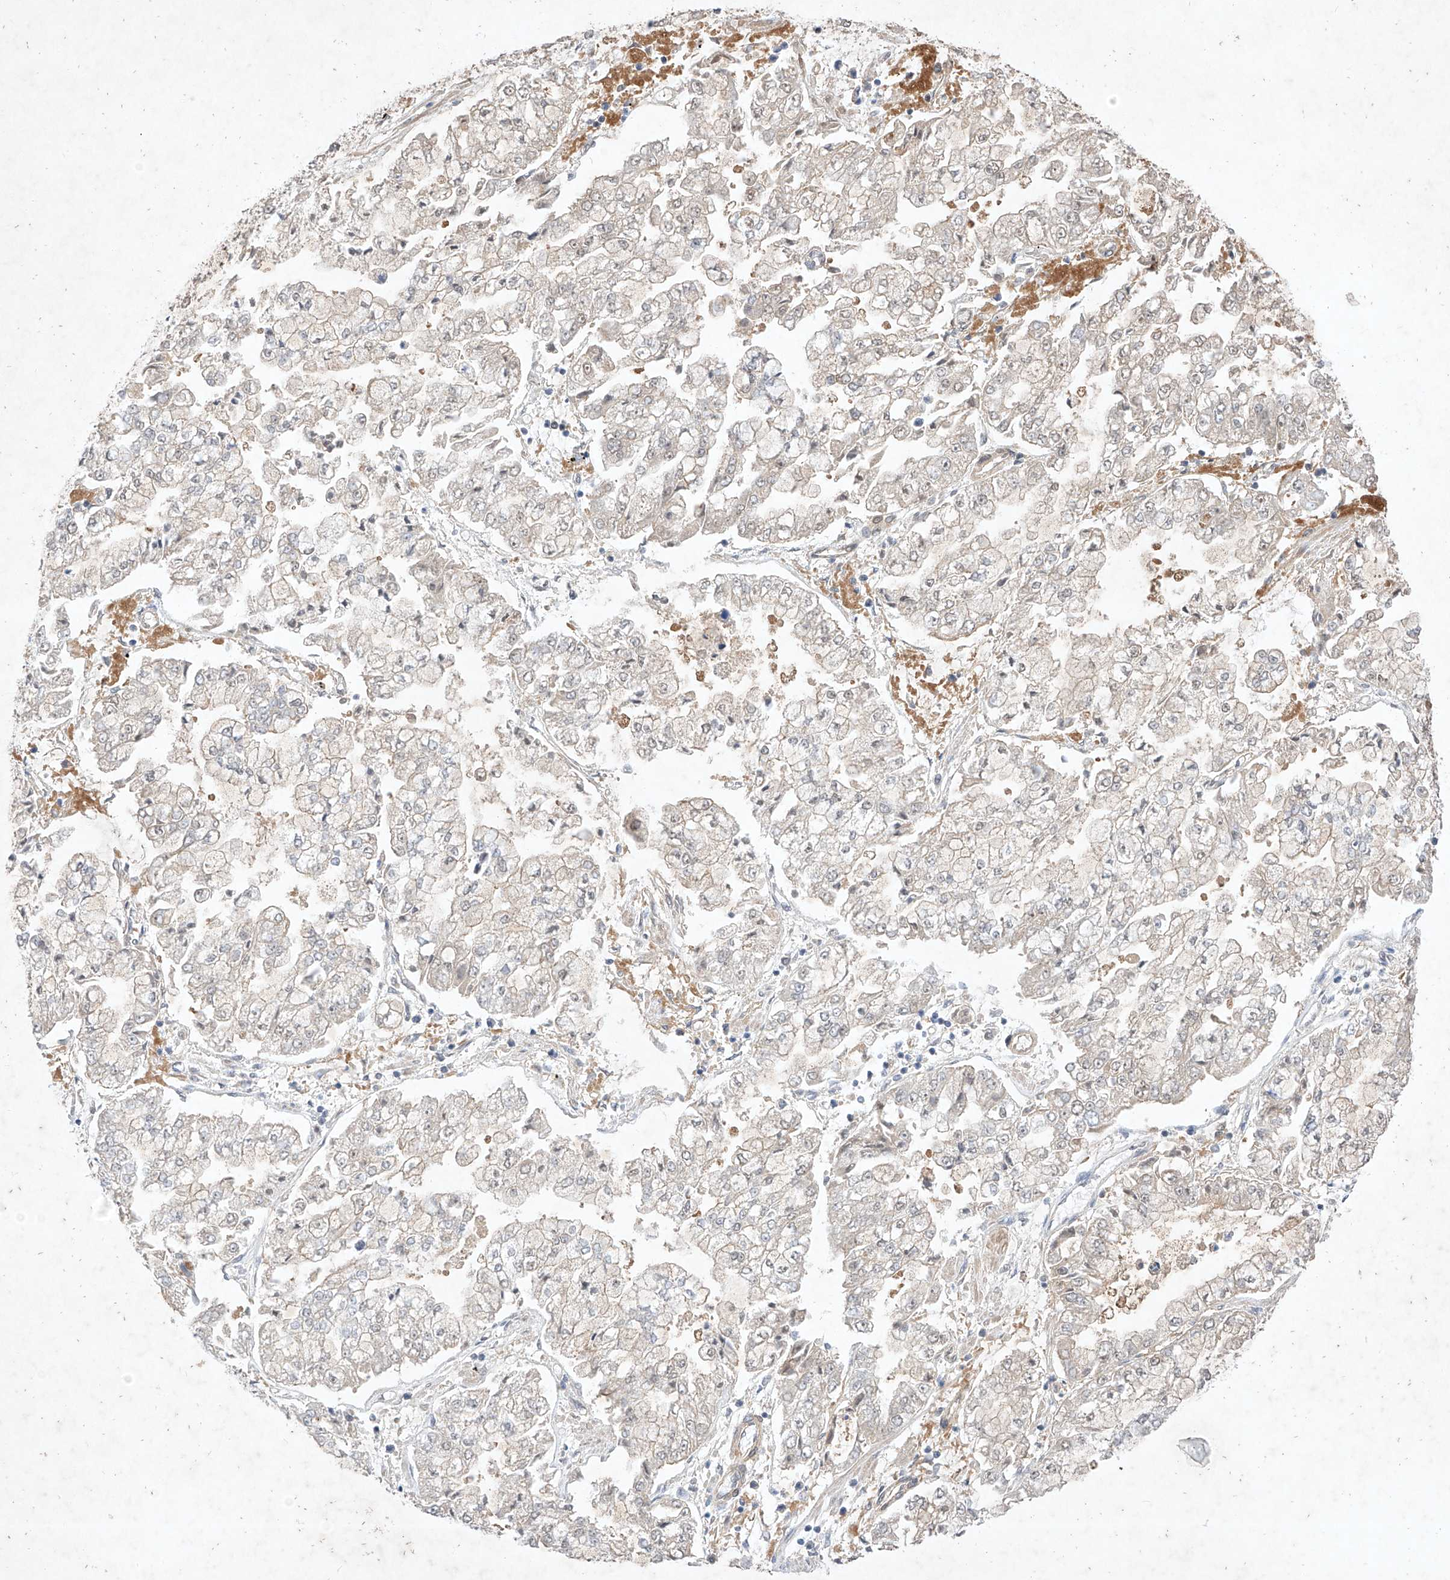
{"staining": {"intensity": "negative", "quantity": "none", "location": "none"}, "tissue": "stomach cancer", "cell_type": "Tumor cells", "image_type": "cancer", "snomed": [{"axis": "morphology", "description": "Adenocarcinoma, NOS"}, {"axis": "topography", "description": "Stomach"}], "caption": "High power microscopy photomicrograph of an IHC micrograph of stomach adenocarcinoma, revealing no significant positivity in tumor cells.", "gene": "ZNF124", "patient": {"sex": "male", "age": 76}}